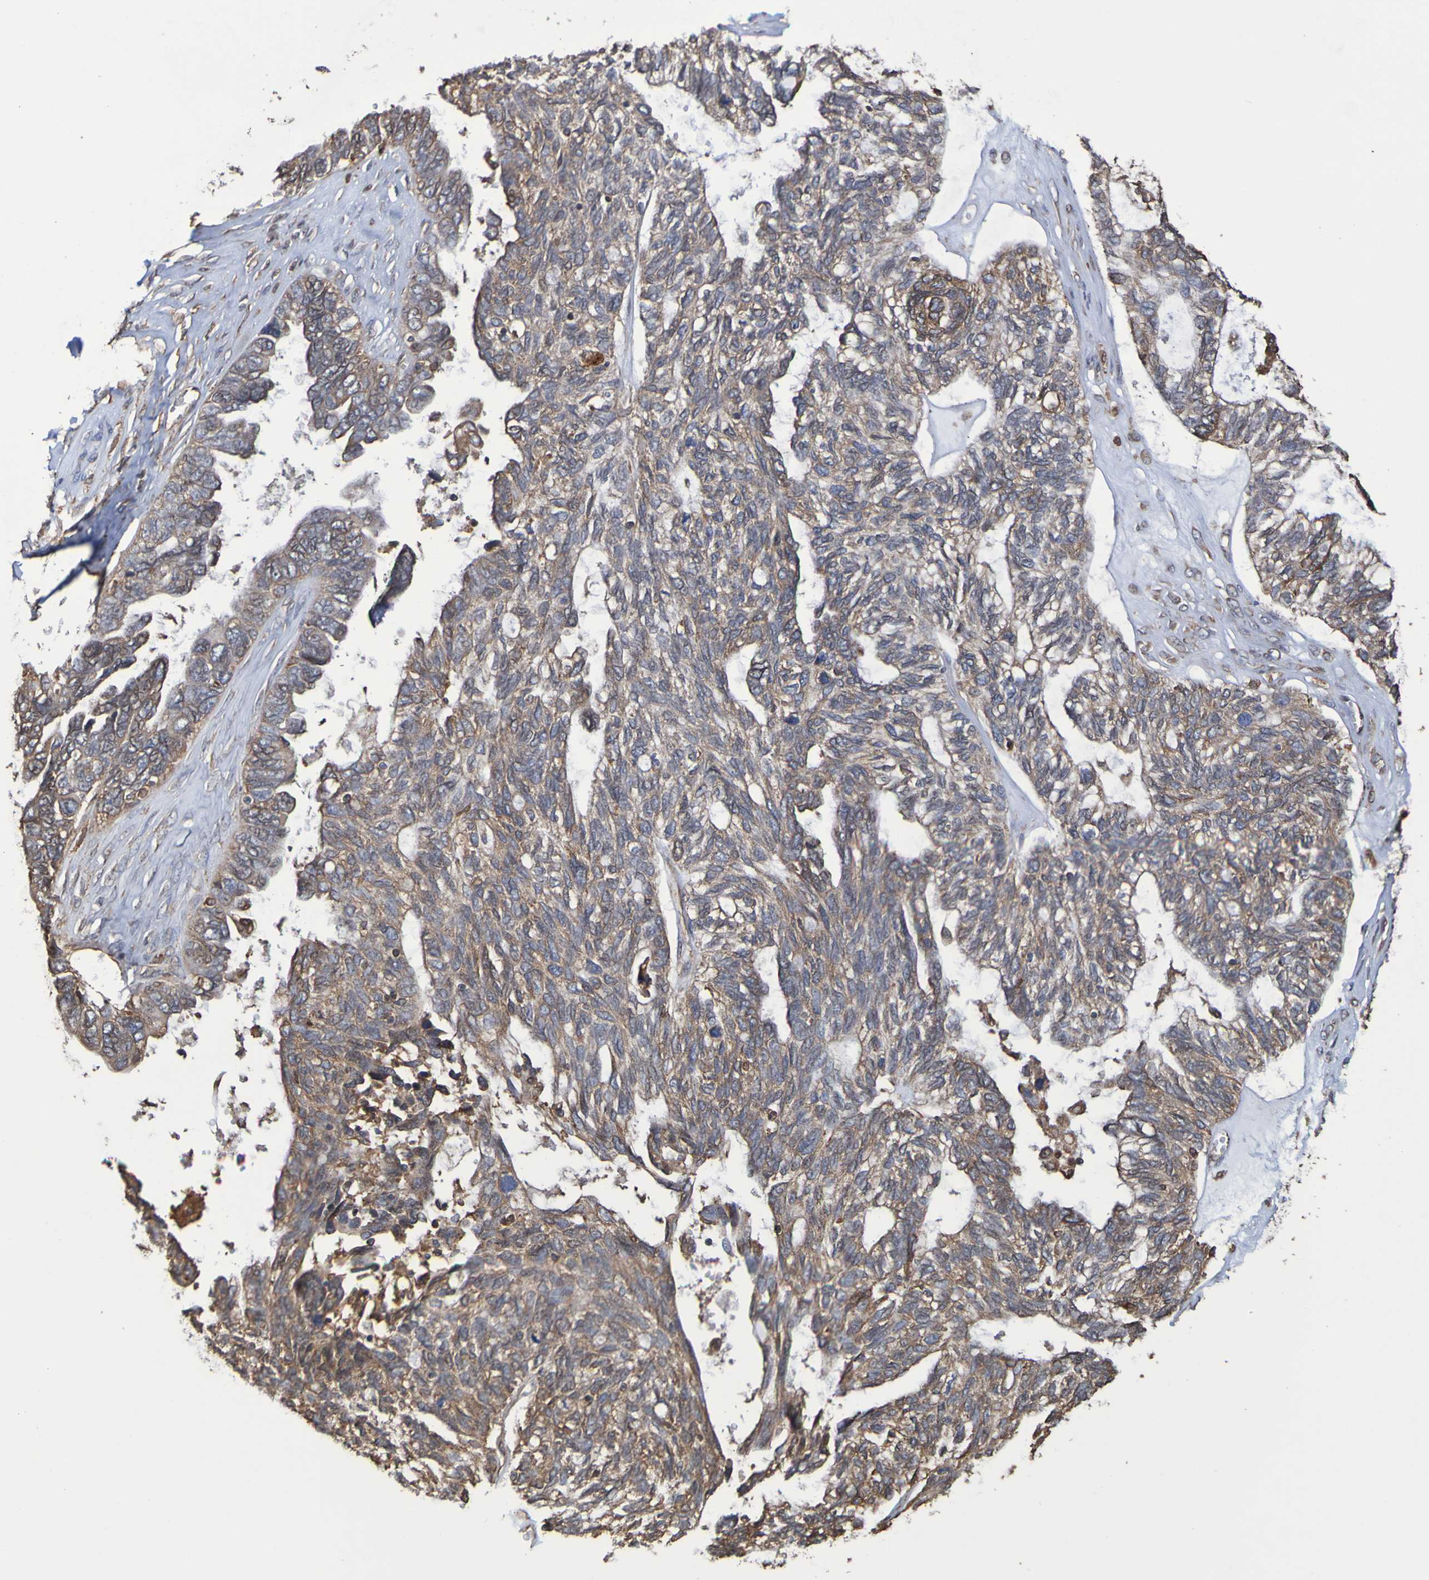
{"staining": {"intensity": "weak", "quantity": "25%-75%", "location": "cytoplasmic/membranous"}, "tissue": "ovarian cancer", "cell_type": "Tumor cells", "image_type": "cancer", "snomed": [{"axis": "morphology", "description": "Cystadenocarcinoma, serous, NOS"}, {"axis": "topography", "description": "Ovary"}], "caption": "This is an image of immunohistochemistry (IHC) staining of serous cystadenocarcinoma (ovarian), which shows weak staining in the cytoplasmic/membranous of tumor cells.", "gene": "RAB11A", "patient": {"sex": "female", "age": 79}}